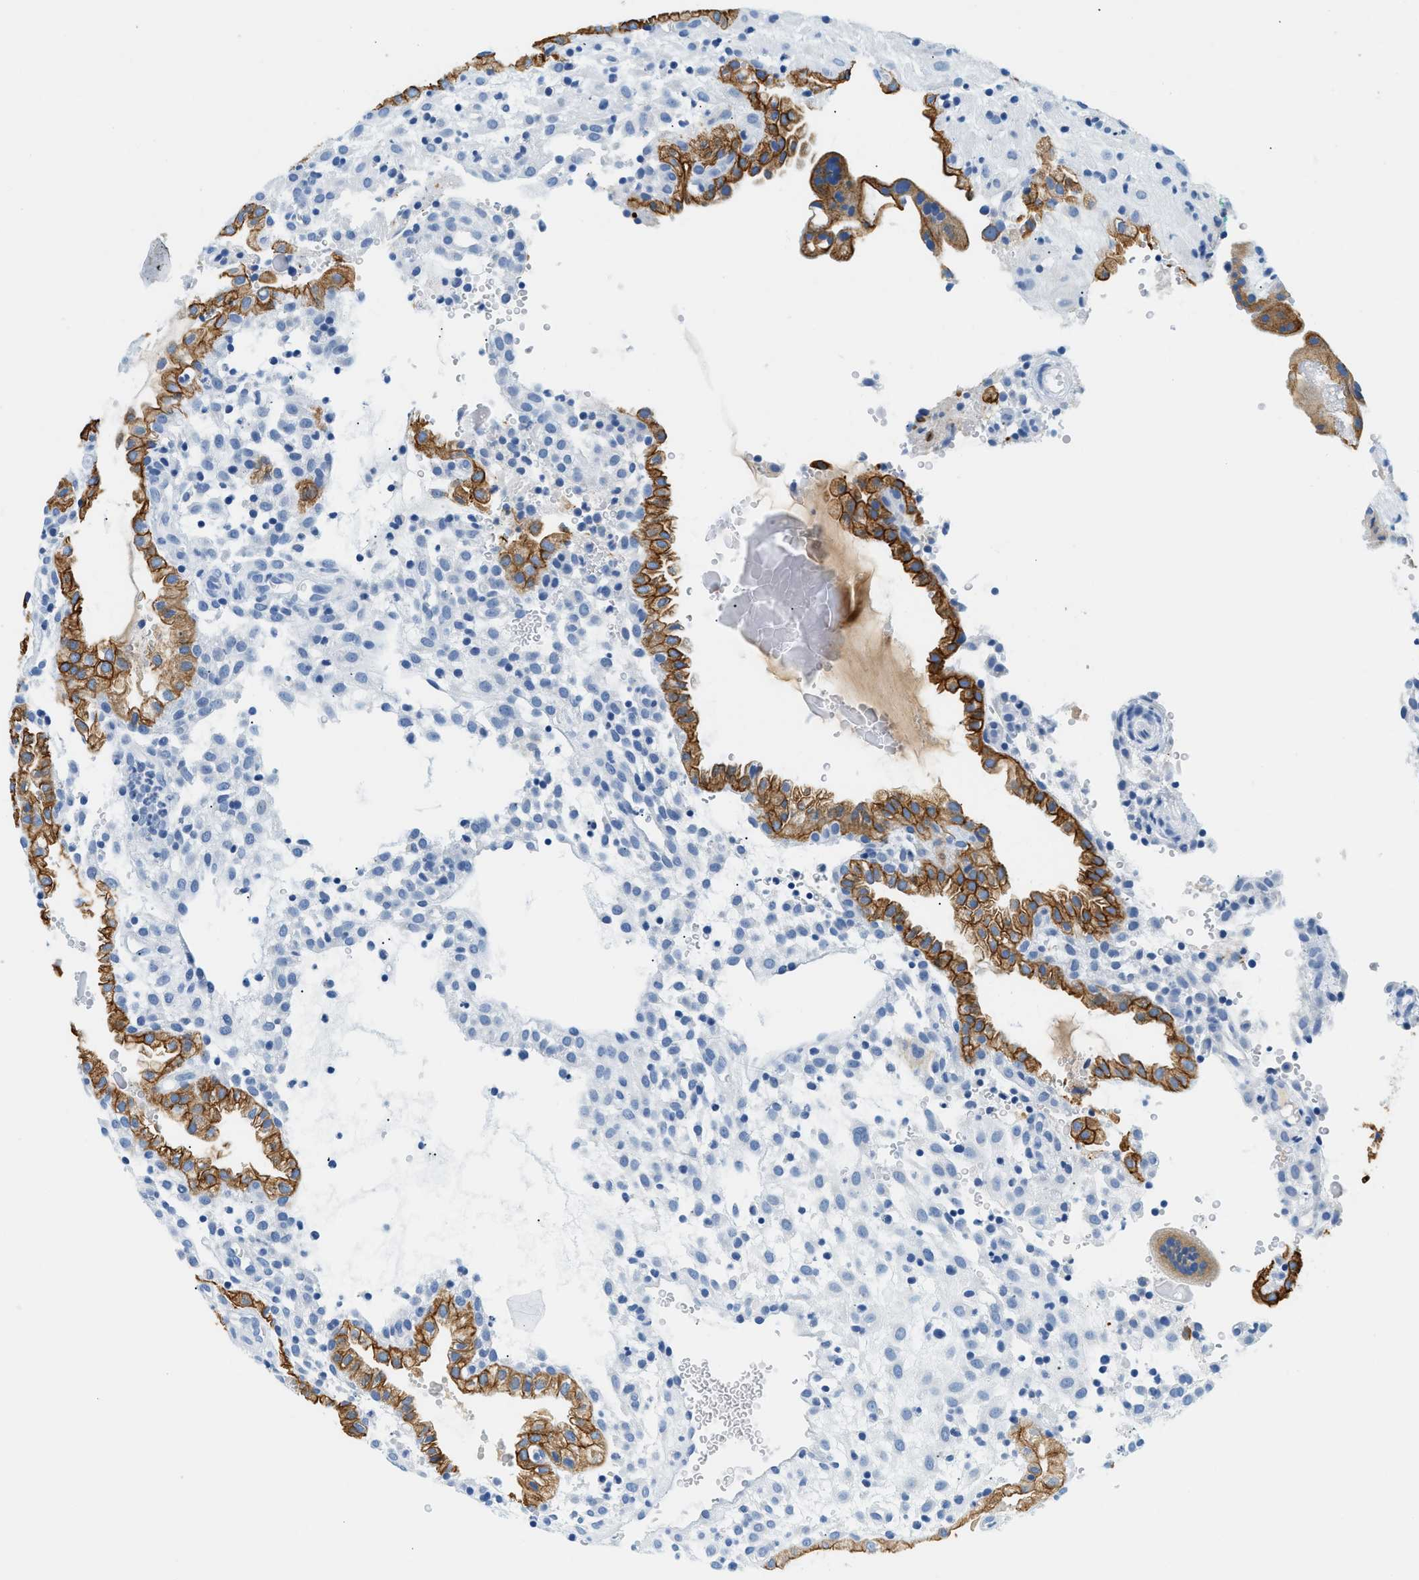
{"staining": {"intensity": "moderate", "quantity": "<25%", "location": "cytoplasmic/membranous"}, "tissue": "placenta", "cell_type": "Decidual cells", "image_type": "normal", "snomed": [{"axis": "morphology", "description": "Normal tissue, NOS"}, {"axis": "topography", "description": "Placenta"}], "caption": "A high-resolution photomicrograph shows IHC staining of unremarkable placenta, which demonstrates moderate cytoplasmic/membranous positivity in about <25% of decidual cells.", "gene": "STXBP2", "patient": {"sex": "female", "age": 18}}